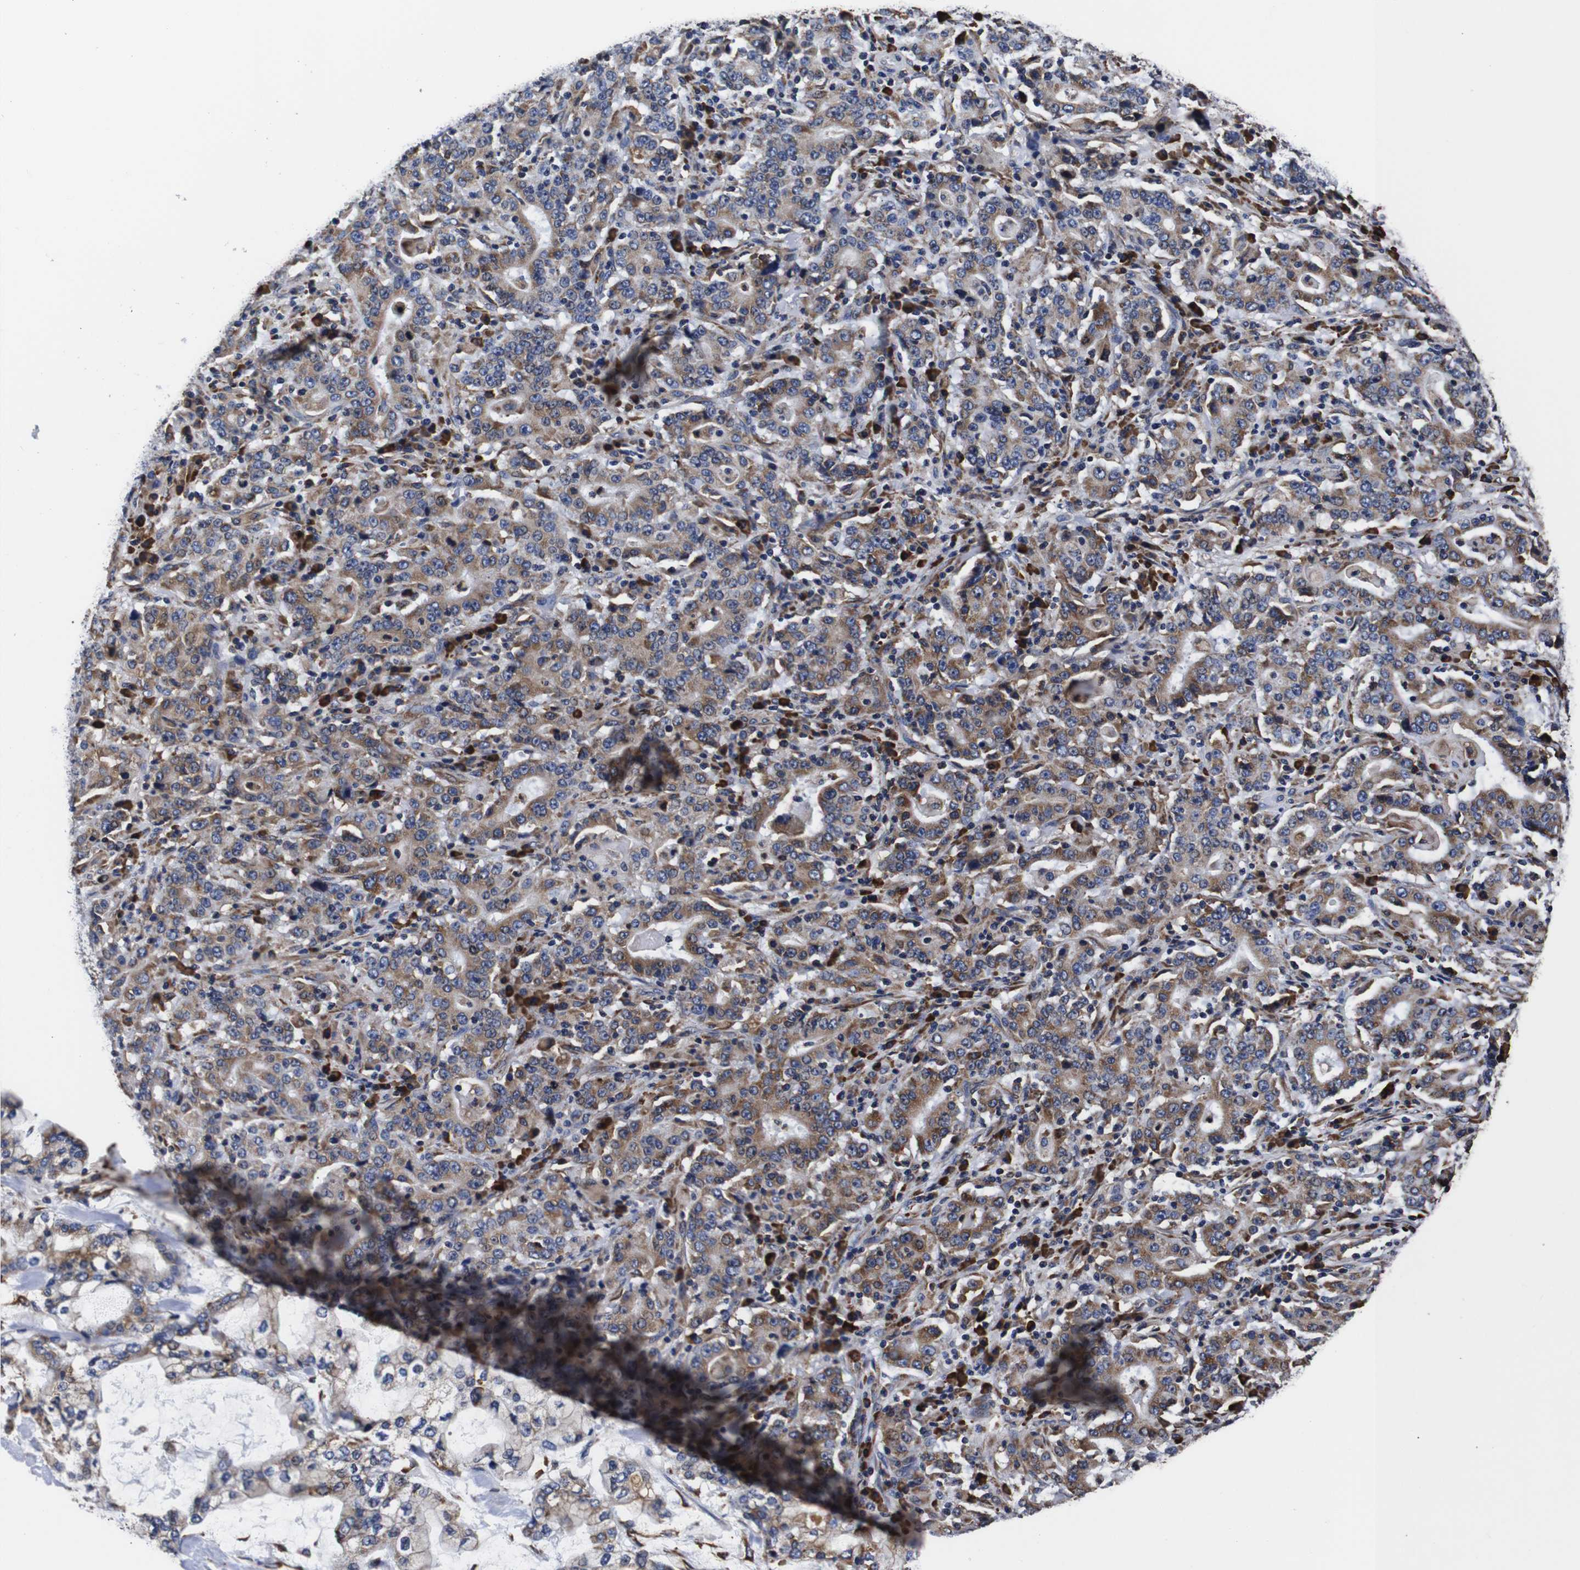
{"staining": {"intensity": "moderate", "quantity": ">75%", "location": "cytoplasmic/membranous"}, "tissue": "stomach cancer", "cell_type": "Tumor cells", "image_type": "cancer", "snomed": [{"axis": "morphology", "description": "Normal tissue, NOS"}, {"axis": "morphology", "description": "Adenocarcinoma, NOS"}, {"axis": "topography", "description": "Stomach, upper"}, {"axis": "topography", "description": "Stomach"}], "caption": "This histopathology image exhibits immunohistochemistry (IHC) staining of human stomach cancer, with medium moderate cytoplasmic/membranous staining in about >75% of tumor cells.", "gene": "PPIB", "patient": {"sex": "male", "age": 59}}